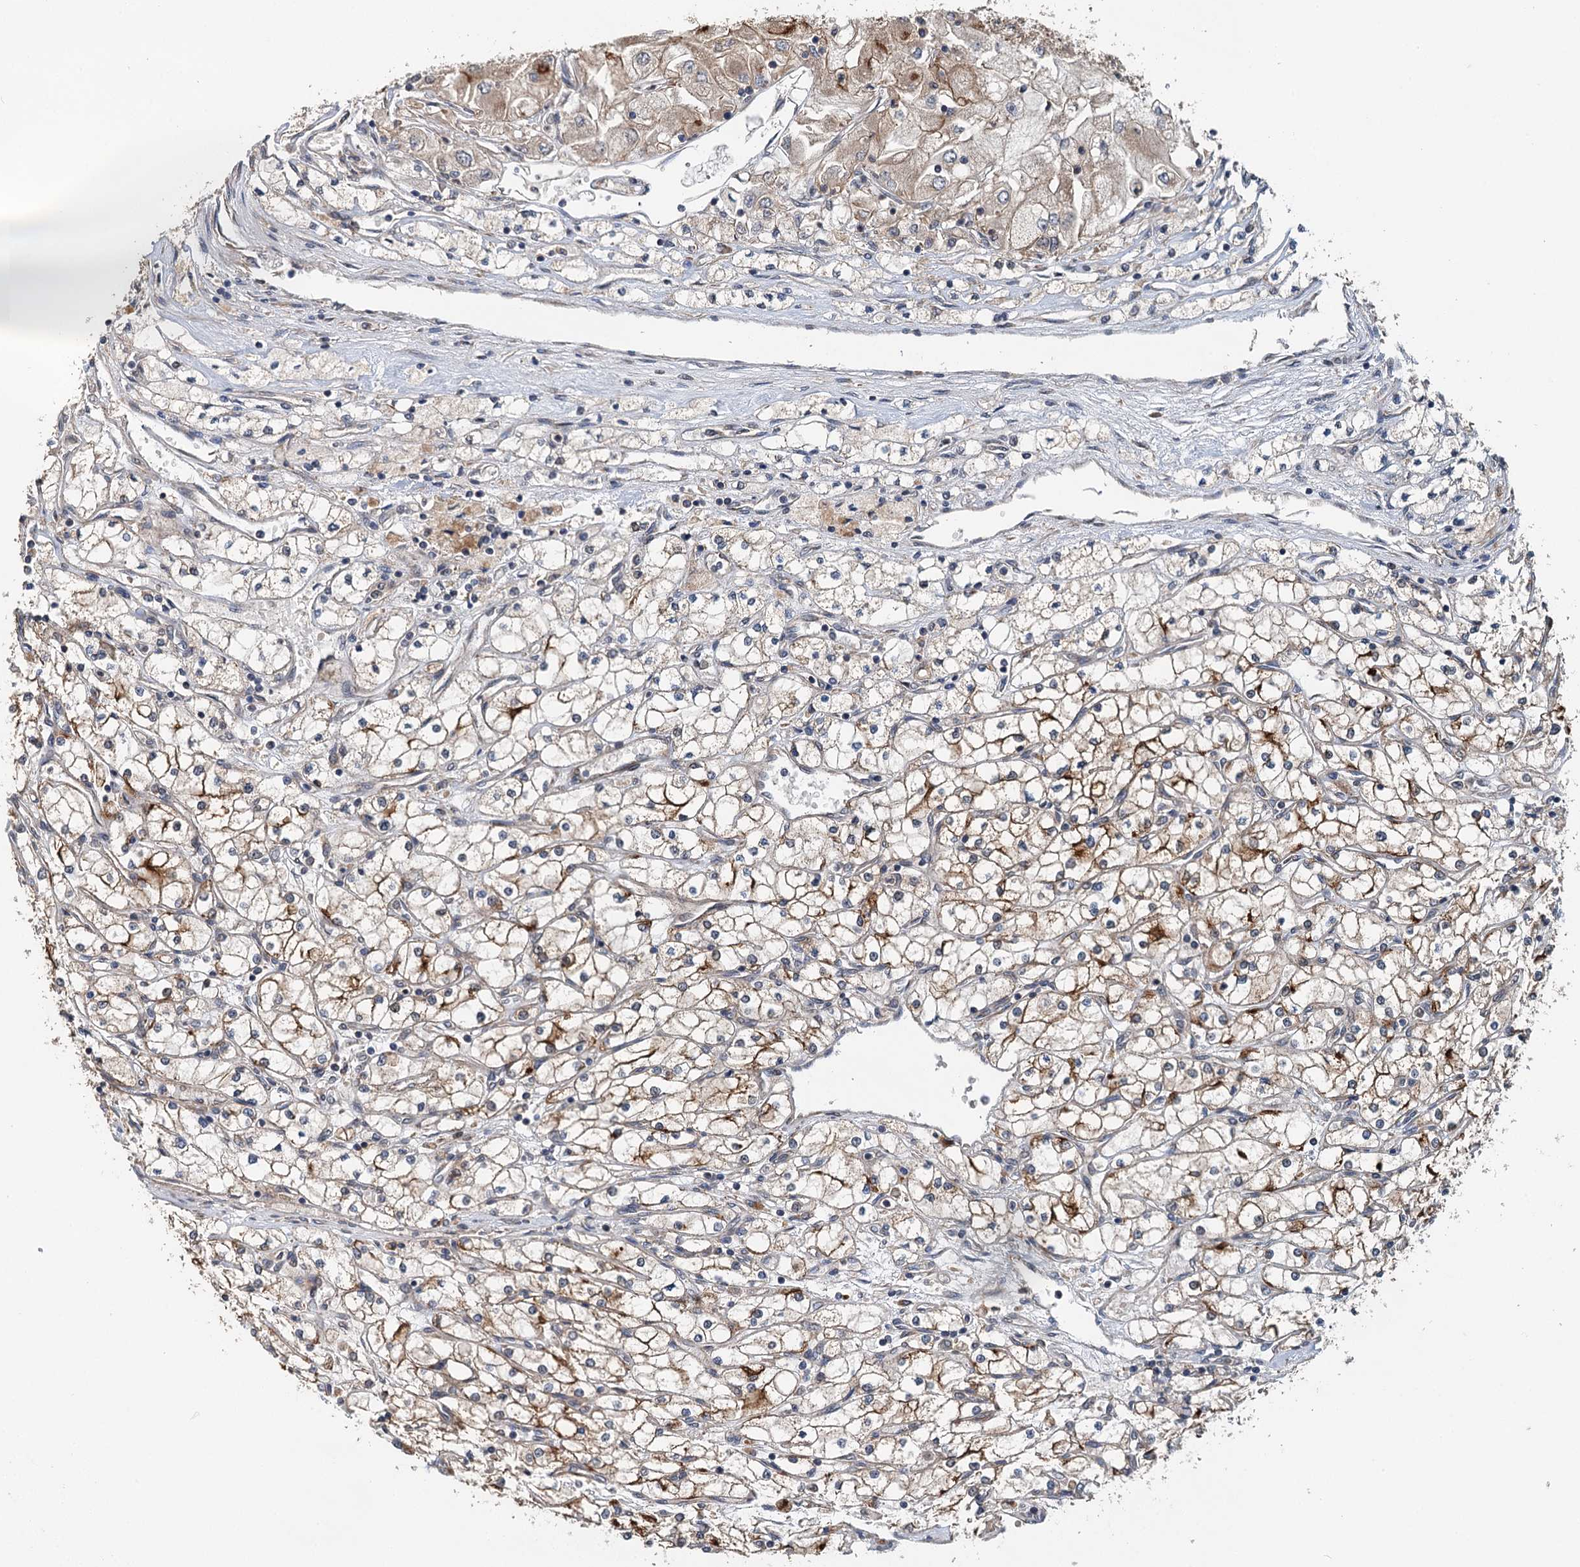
{"staining": {"intensity": "moderate", "quantity": "25%-75%", "location": "cytoplasmic/membranous"}, "tissue": "renal cancer", "cell_type": "Tumor cells", "image_type": "cancer", "snomed": [{"axis": "morphology", "description": "Adenocarcinoma, NOS"}, {"axis": "topography", "description": "Kidney"}], "caption": "The image shows staining of renal cancer, revealing moderate cytoplasmic/membranous protein staining (brown color) within tumor cells.", "gene": "LRRK2", "patient": {"sex": "male", "age": 80}}